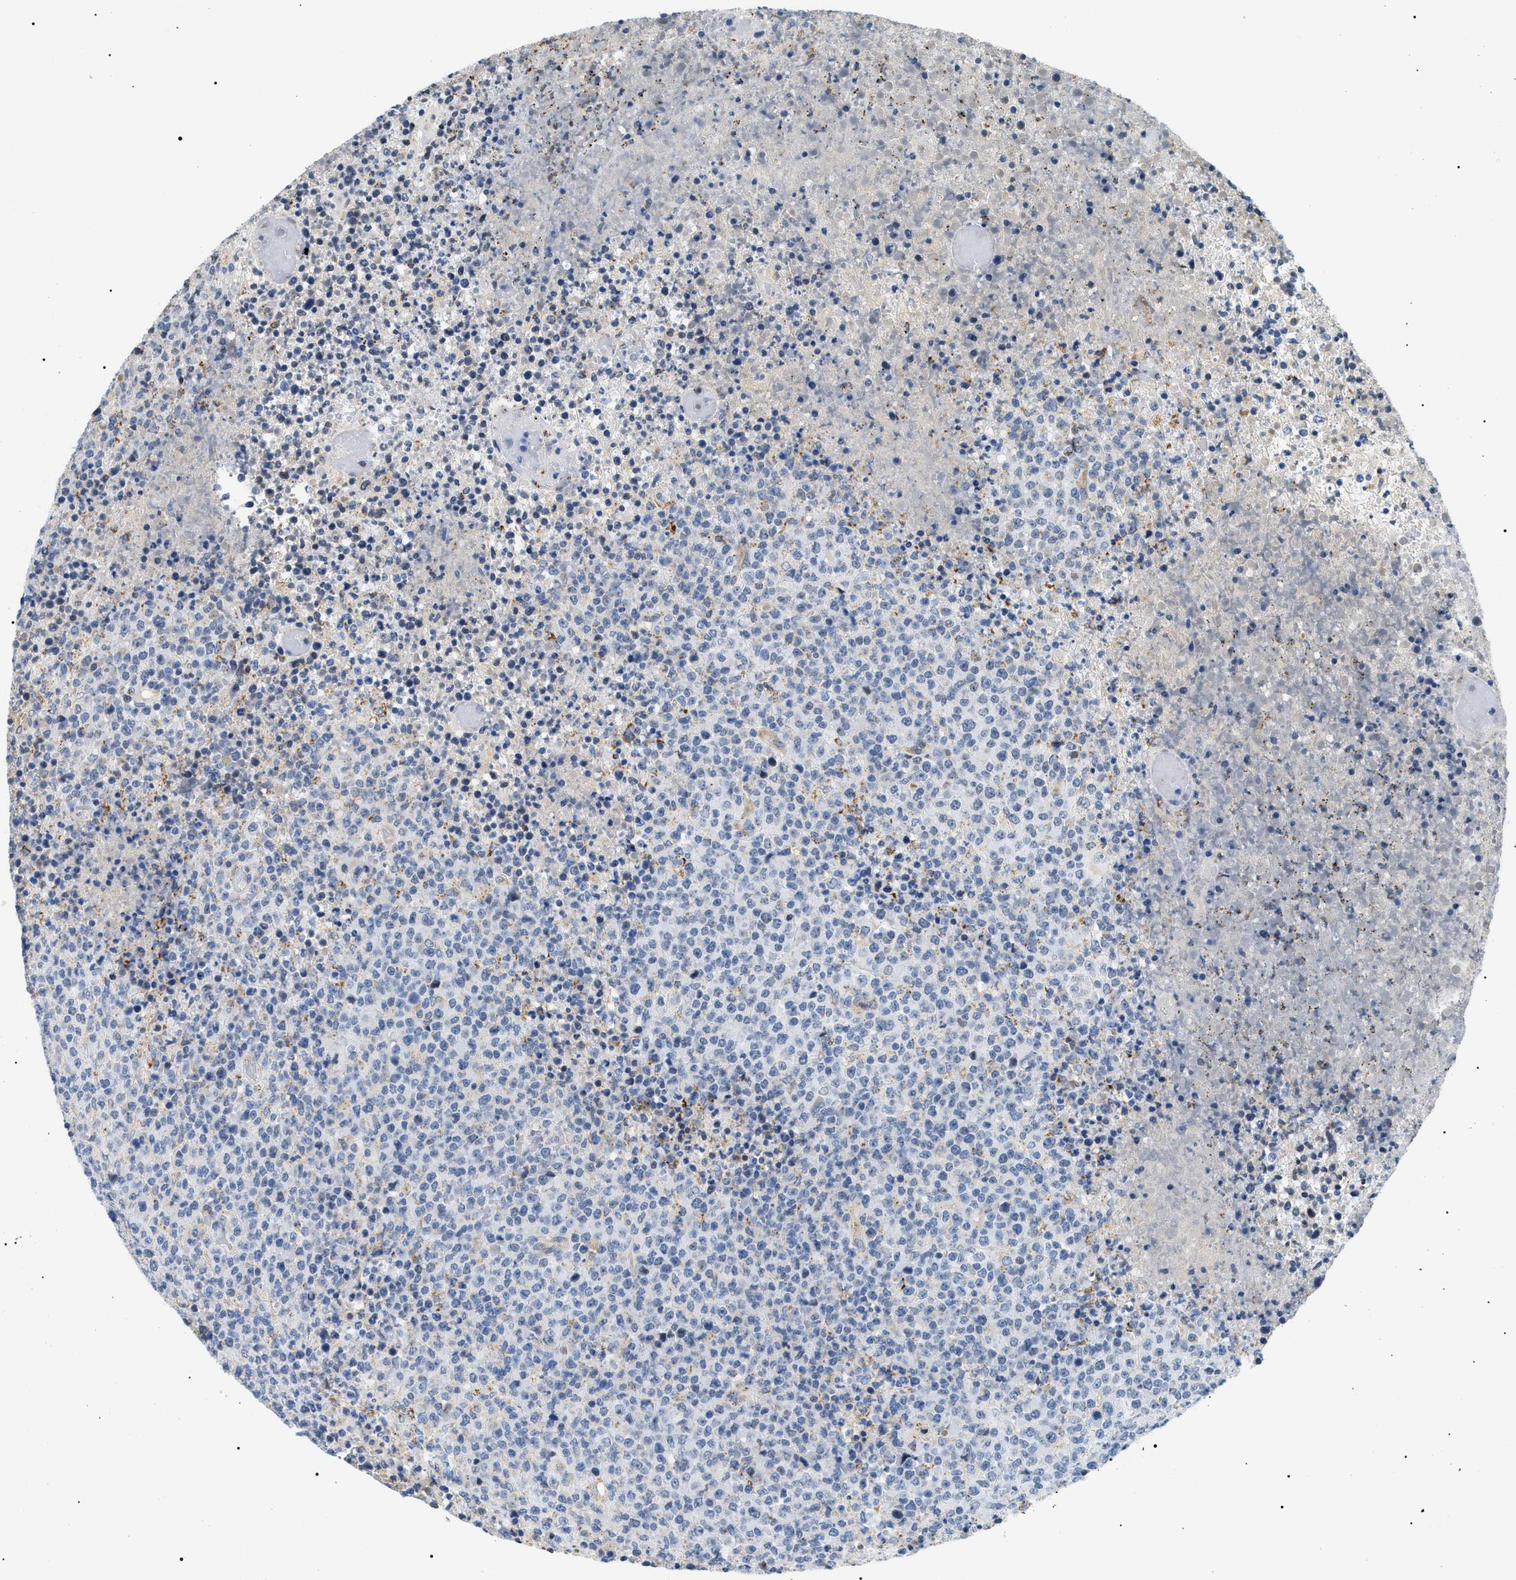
{"staining": {"intensity": "negative", "quantity": "none", "location": "none"}, "tissue": "lymphoma", "cell_type": "Tumor cells", "image_type": "cancer", "snomed": [{"axis": "morphology", "description": "Malignant lymphoma, non-Hodgkin's type, High grade"}, {"axis": "topography", "description": "Lymph node"}], "caption": "Immunohistochemistry of human malignant lymphoma, non-Hodgkin's type (high-grade) demonstrates no positivity in tumor cells.", "gene": "HSD17B11", "patient": {"sex": "male", "age": 13}}